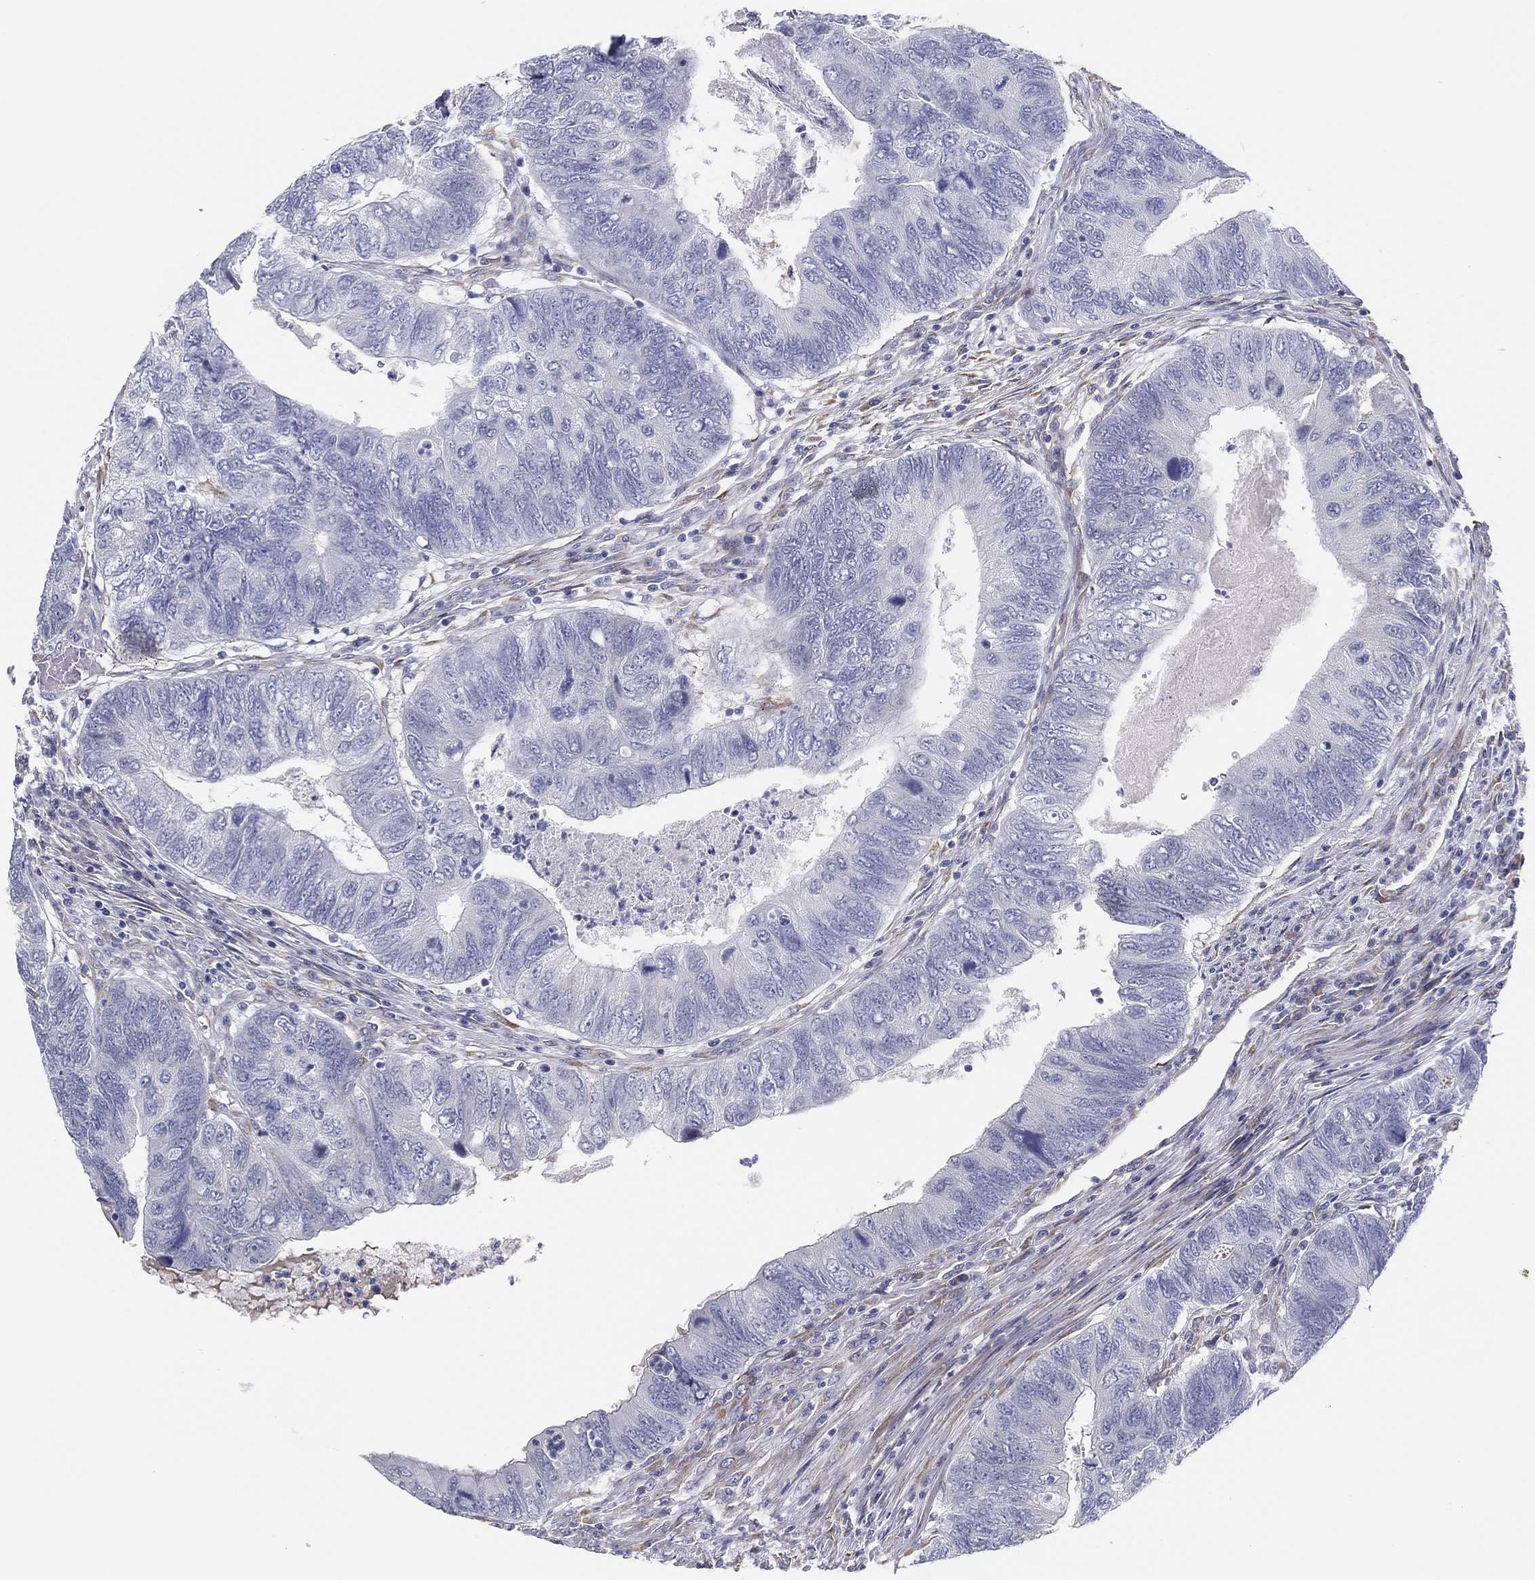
{"staining": {"intensity": "negative", "quantity": "none", "location": "none"}, "tissue": "colorectal cancer", "cell_type": "Tumor cells", "image_type": "cancer", "snomed": [{"axis": "morphology", "description": "Adenocarcinoma, NOS"}, {"axis": "topography", "description": "Colon"}], "caption": "Image shows no protein staining in tumor cells of colorectal cancer (adenocarcinoma) tissue.", "gene": "MLF1", "patient": {"sex": "female", "age": 67}}